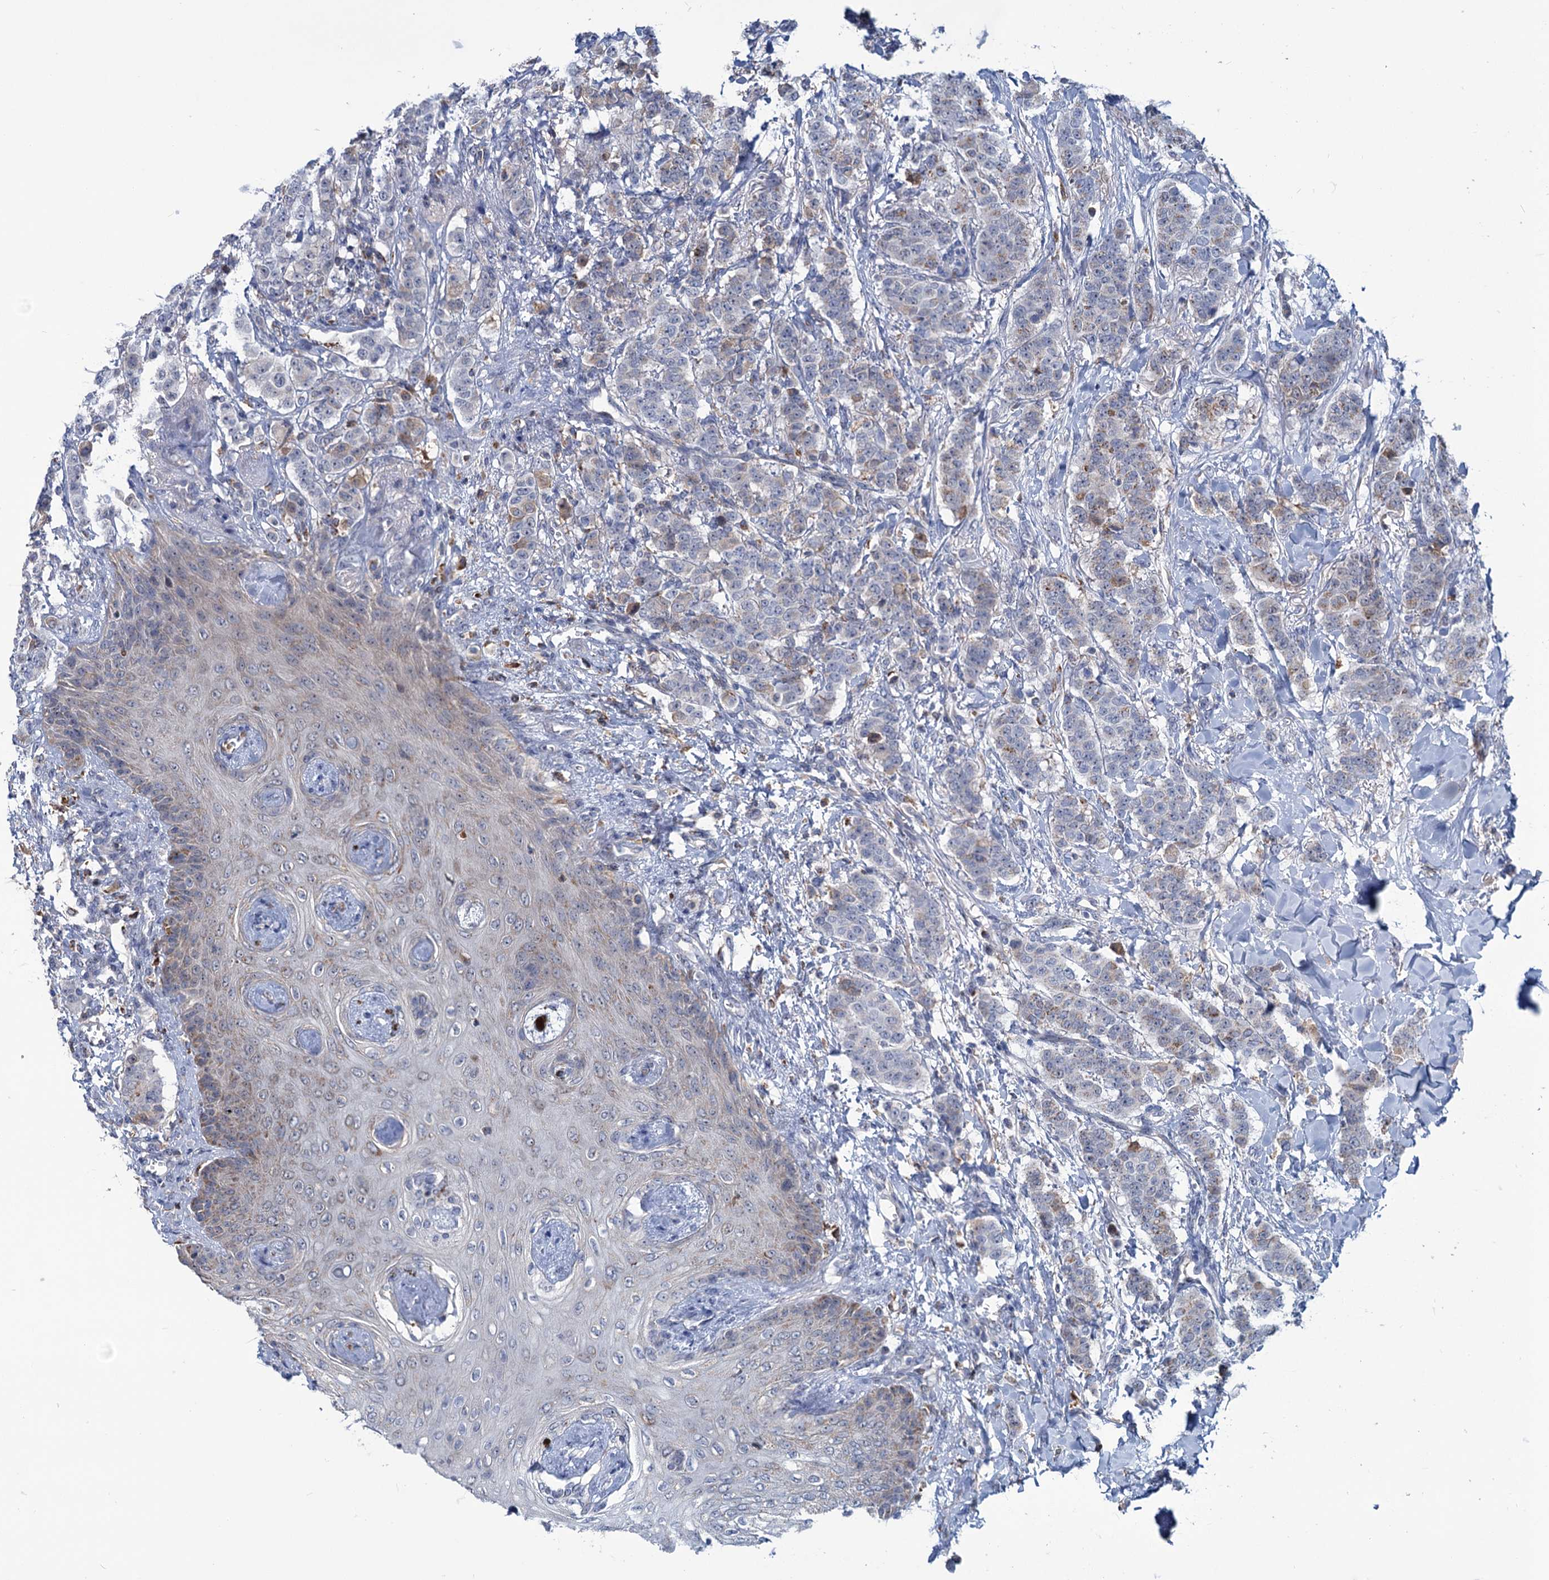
{"staining": {"intensity": "weak", "quantity": "<25%", "location": "cytoplasmic/membranous"}, "tissue": "breast cancer", "cell_type": "Tumor cells", "image_type": "cancer", "snomed": [{"axis": "morphology", "description": "Duct carcinoma"}, {"axis": "topography", "description": "Breast"}], "caption": "Immunohistochemistry photomicrograph of breast infiltrating ductal carcinoma stained for a protein (brown), which reveals no expression in tumor cells.", "gene": "LPIN1", "patient": {"sex": "female", "age": 40}}